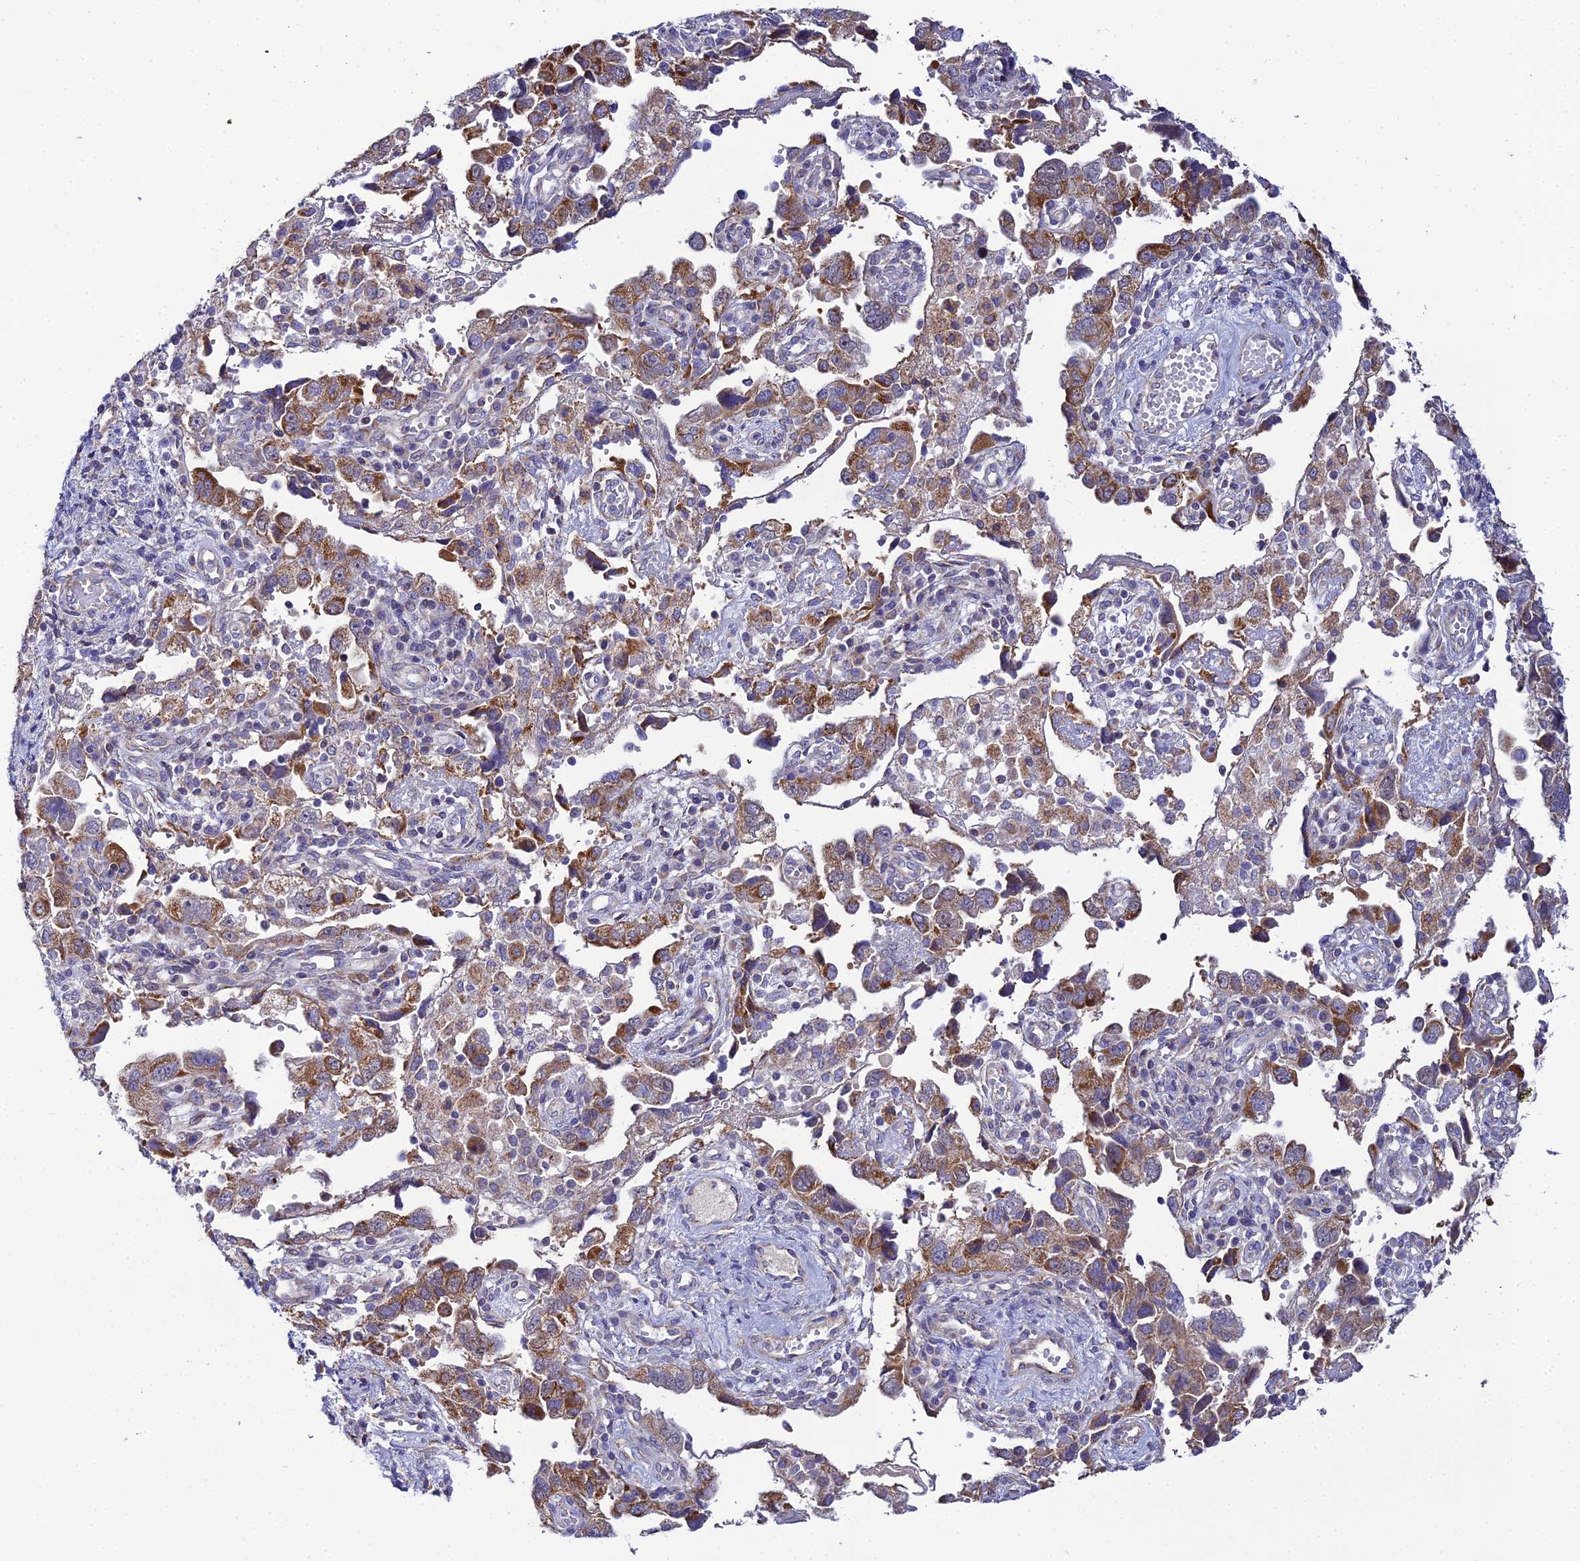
{"staining": {"intensity": "moderate", "quantity": "25%-75%", "location": "cytoplasmic/membranous"}, "tissue": "ovarian cancer", "cell_type": "Tumor cells", "image_type": "cancer", "snomed": [{"axis": "morphology", "description": "Carcinoma, NOS"}, {"axis": "morphology", "description": "Cystadenocarcinoma, serous, NOS"}, {"axis": "topography", "description": "Ovary"}], "caption": "Immunohistochemical staining of human ovarian cancer (carcinoma) reveals moderate cytoplasmic/membranous protein staining in about 25%-75% of tumor cells.", "gene": "ACOT2", "patient": {"sex": "female", "age": 69}}